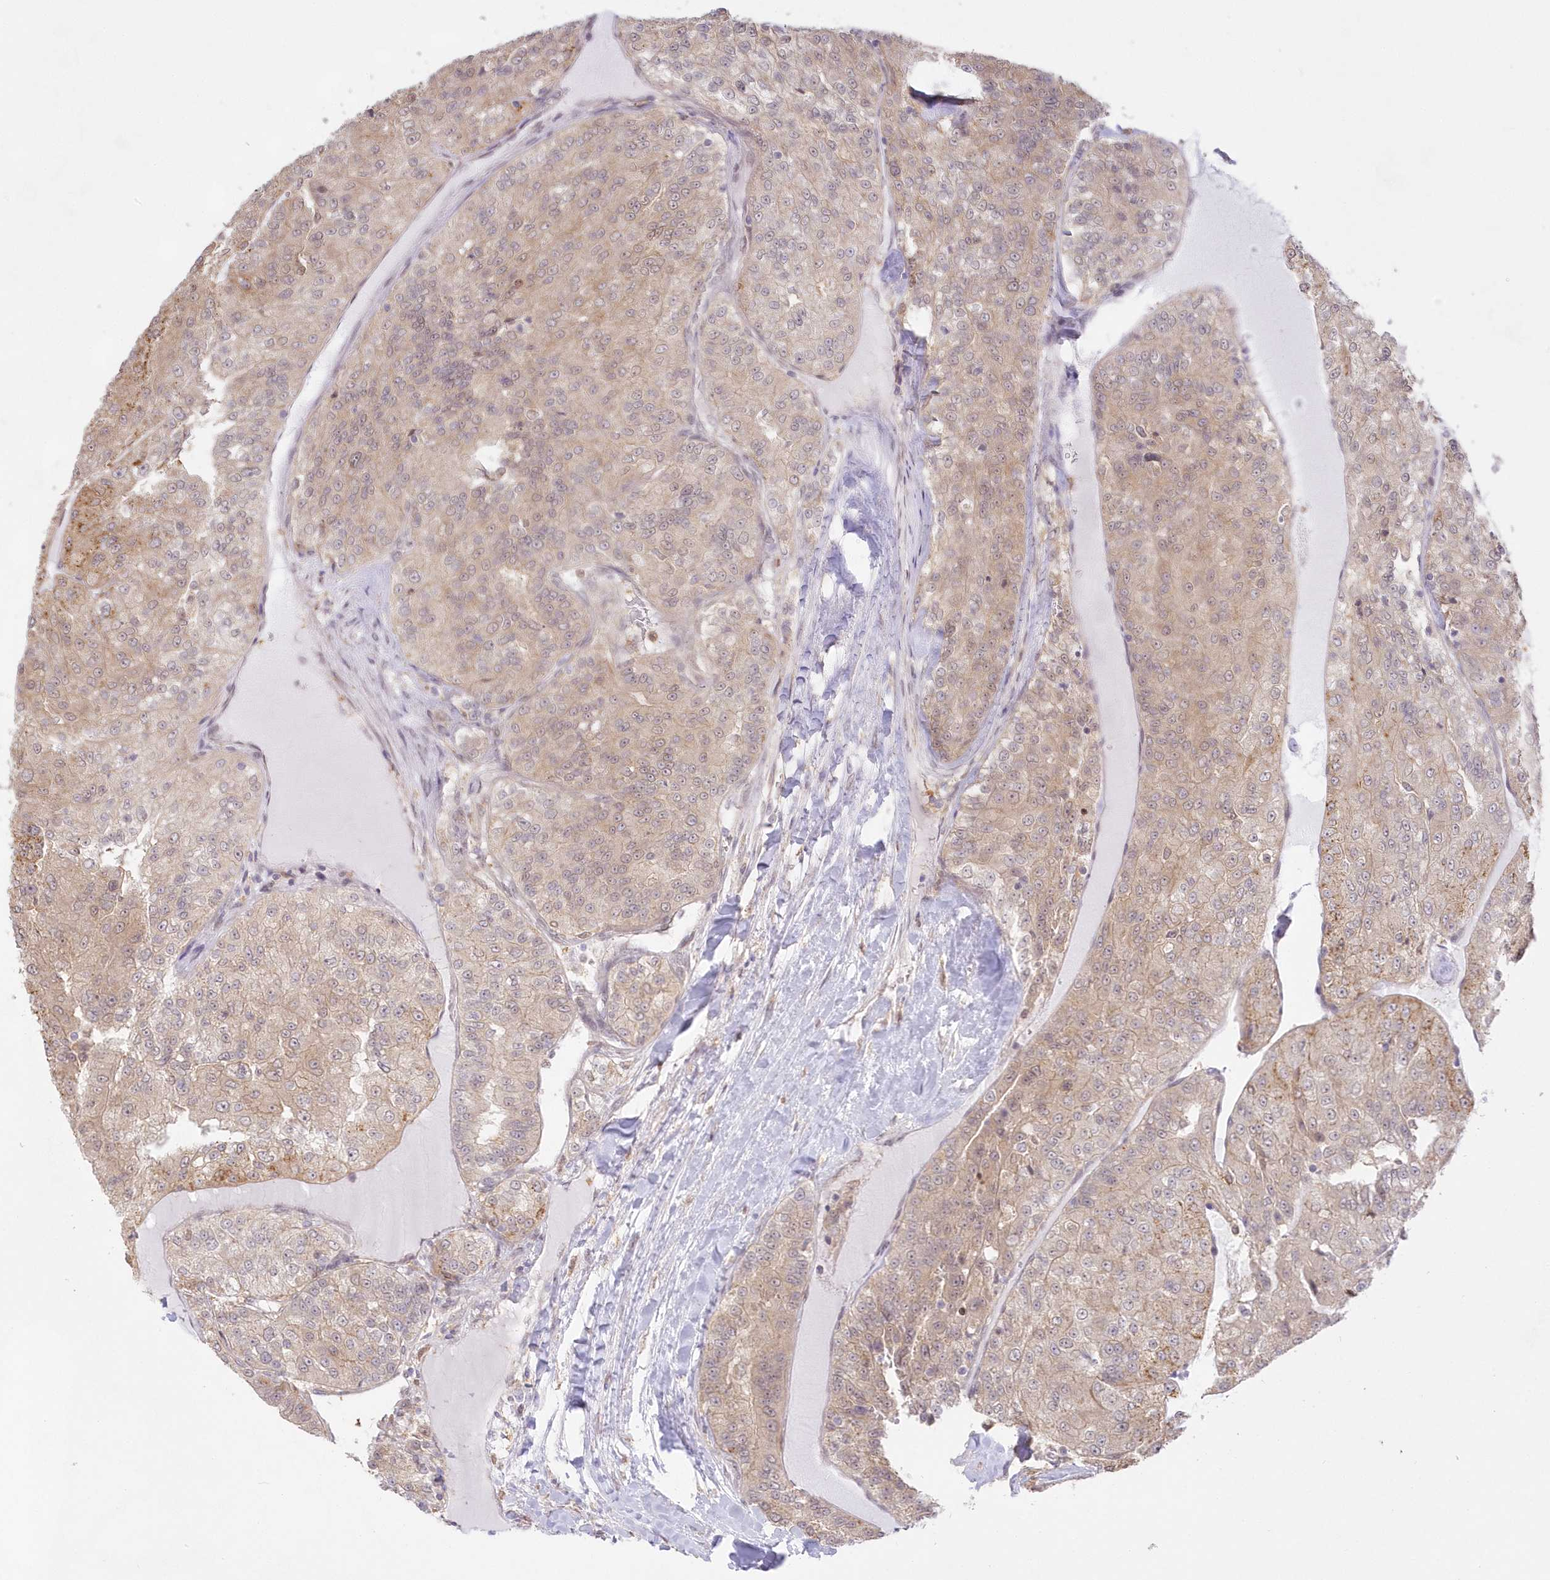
{"staining": {"intensity": "moderate", "quantity": ">75%", "location": "cytoplasmic/membranous"}, "tissue": "renal cancer", "cell_type": "Tumor cells", "image_type": "cancer", "snomed": [{"axis": "morphology", "description": "Adenocarcinoma, NOS"}, {"axis": "topography", "description": "Kidney"}], "caption": "Immunohistochemistry (IHC) (DAB) staining of human renal cancer displays moderate cytoplasmic/membranous protein staining in approximately >75% of tumor cells.", "gene": "RNPEP", "patient": {"sex": "female", "age": 63}}